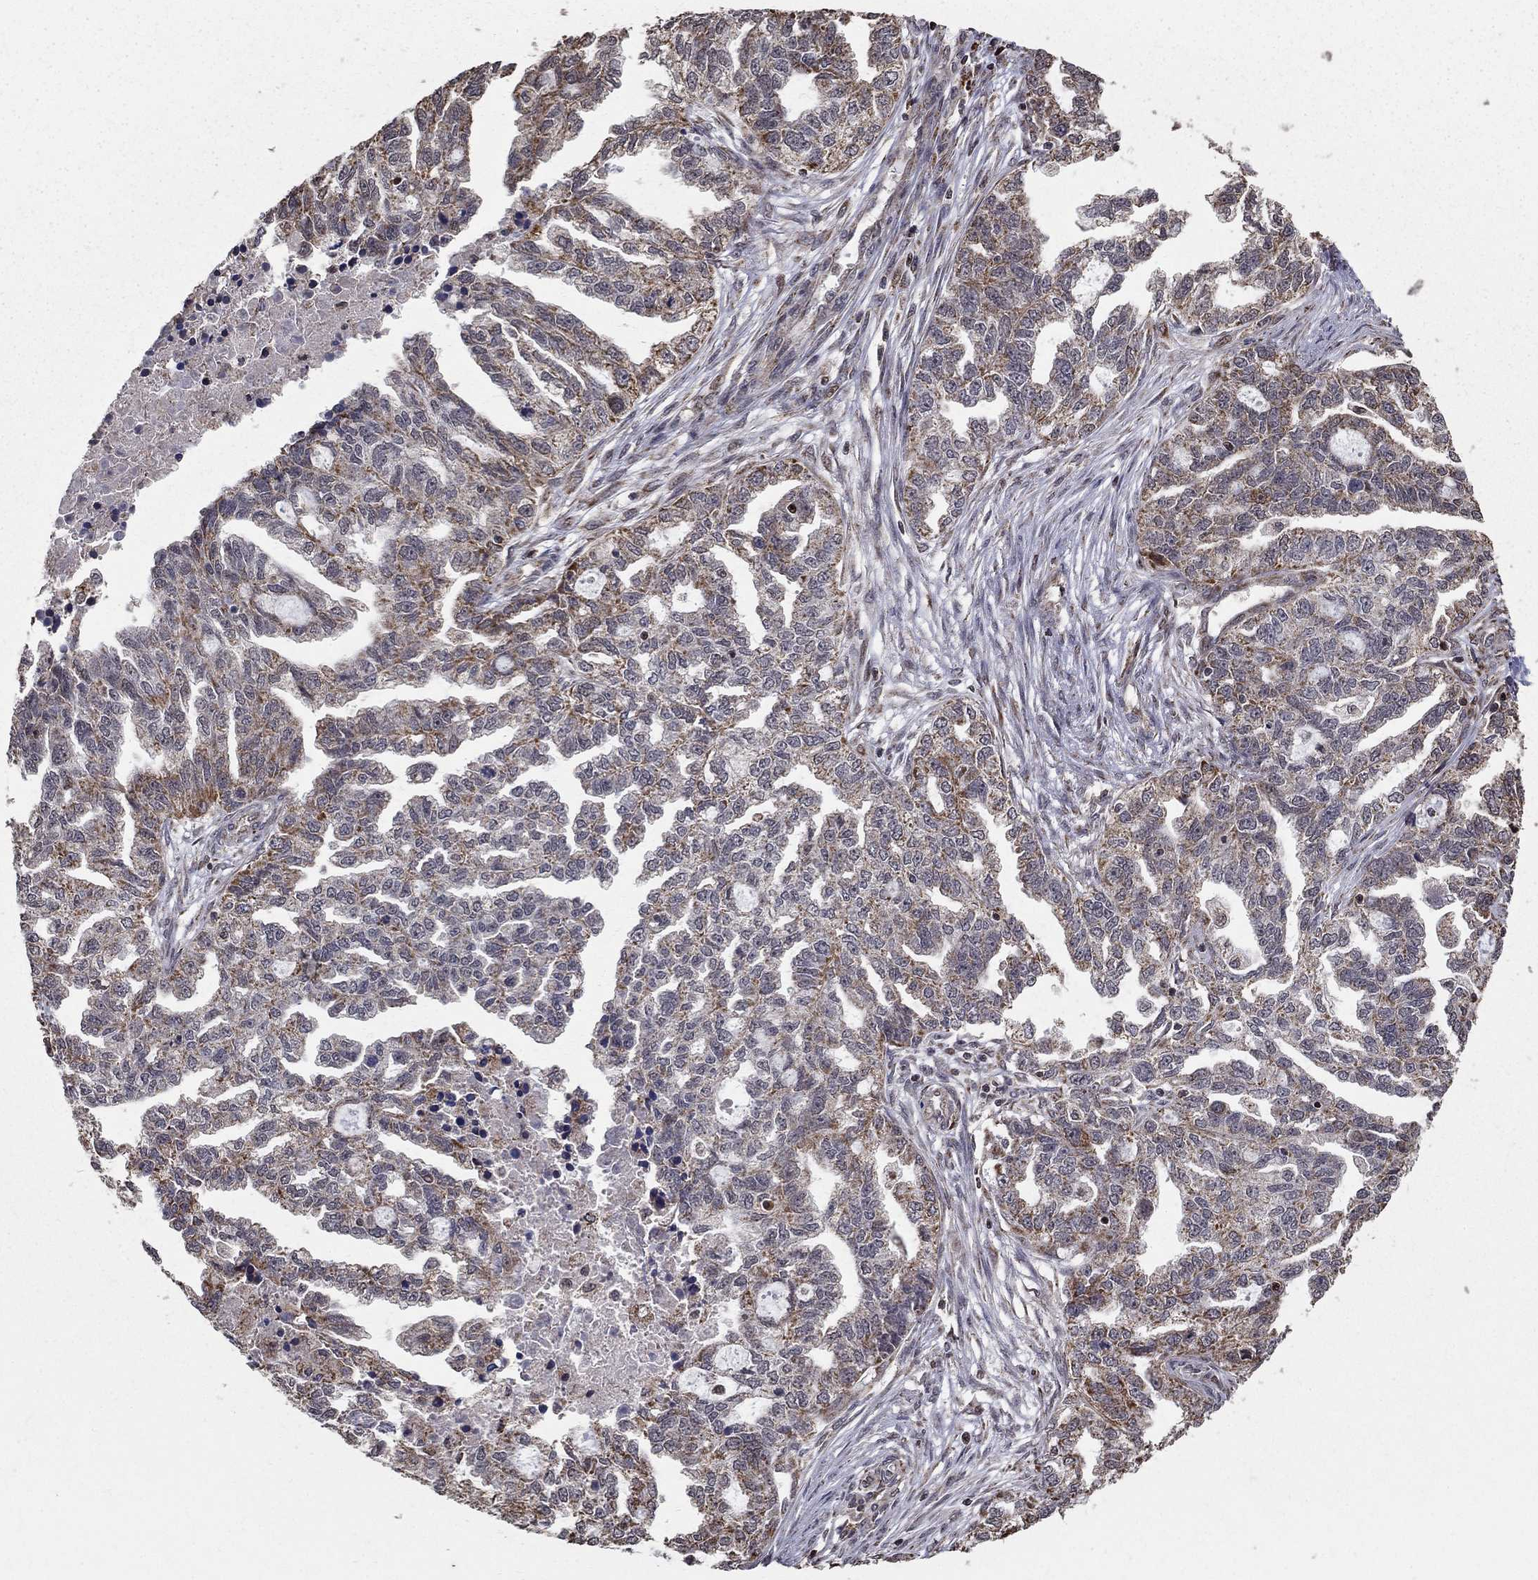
{"staining": {"intensity": "moderate", "quantity": "25%-75%", "location": "cytoplasmic/membranous"}, "tissue": "ovarian cancer", "cell_type": "Tumor cells", "image_type": "cancer", "snomed": [{"axis": "morphology", "description": "Cystadenocarcinoma, serous, NOS"}, {"axis": "topography", "description": "Ovary"}], "caption": "Immunohistochemical staining of ovarian cancer (serous cystadenocarcinoma) reveals medium levels of moderate cytoplasmic/membranous protein staining in approximately 25%-75% of tumor cells. (brown staining indicates protein expression, while blue staining denotes nuclei).", "gene": "ACOT13", "patient": {"sex": "female", "age": 51}}